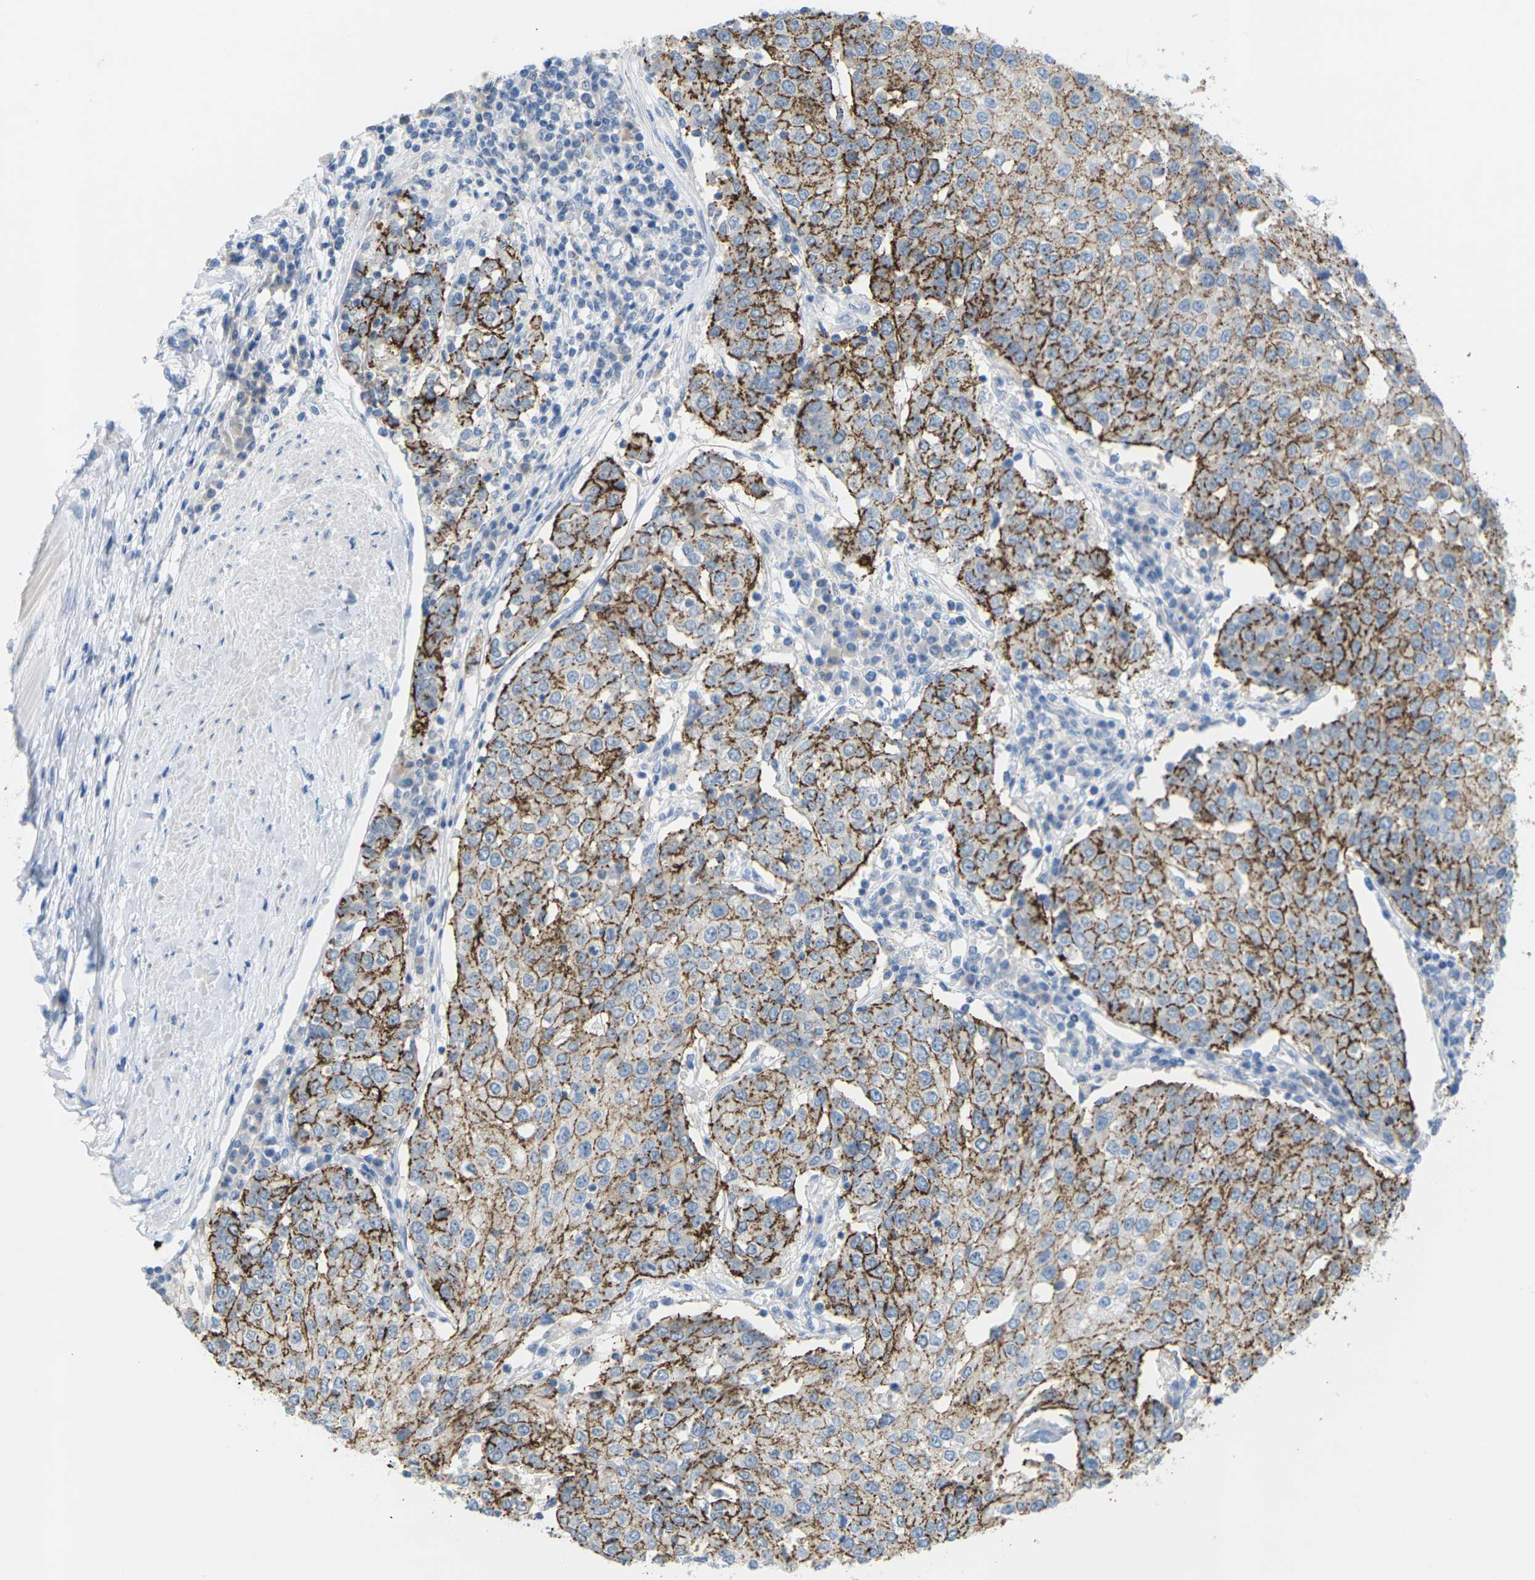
{"staining": {"intensity": "strong", "quantity": ">75%", "location": "cytoplasmic/membranous"}, "tissue": "urothelial cancer", "cell_type": "Tumor cells", "image_type": "cancer", "snomed": [{"axis": "morphology", "description": "Urothelial carcinoma, High grade"}, {"axis": "topography", "description": "Urinary bladder"}], "caption": "DAB immunohistochemical staining of human urothelial carcinoma (high-grade) displays strong cytoplasmic/membranous protein positivity in approximately >75% of tumor cells.", "gene": "CLDN3", "patient": {"sex": "female", "age": 85}}